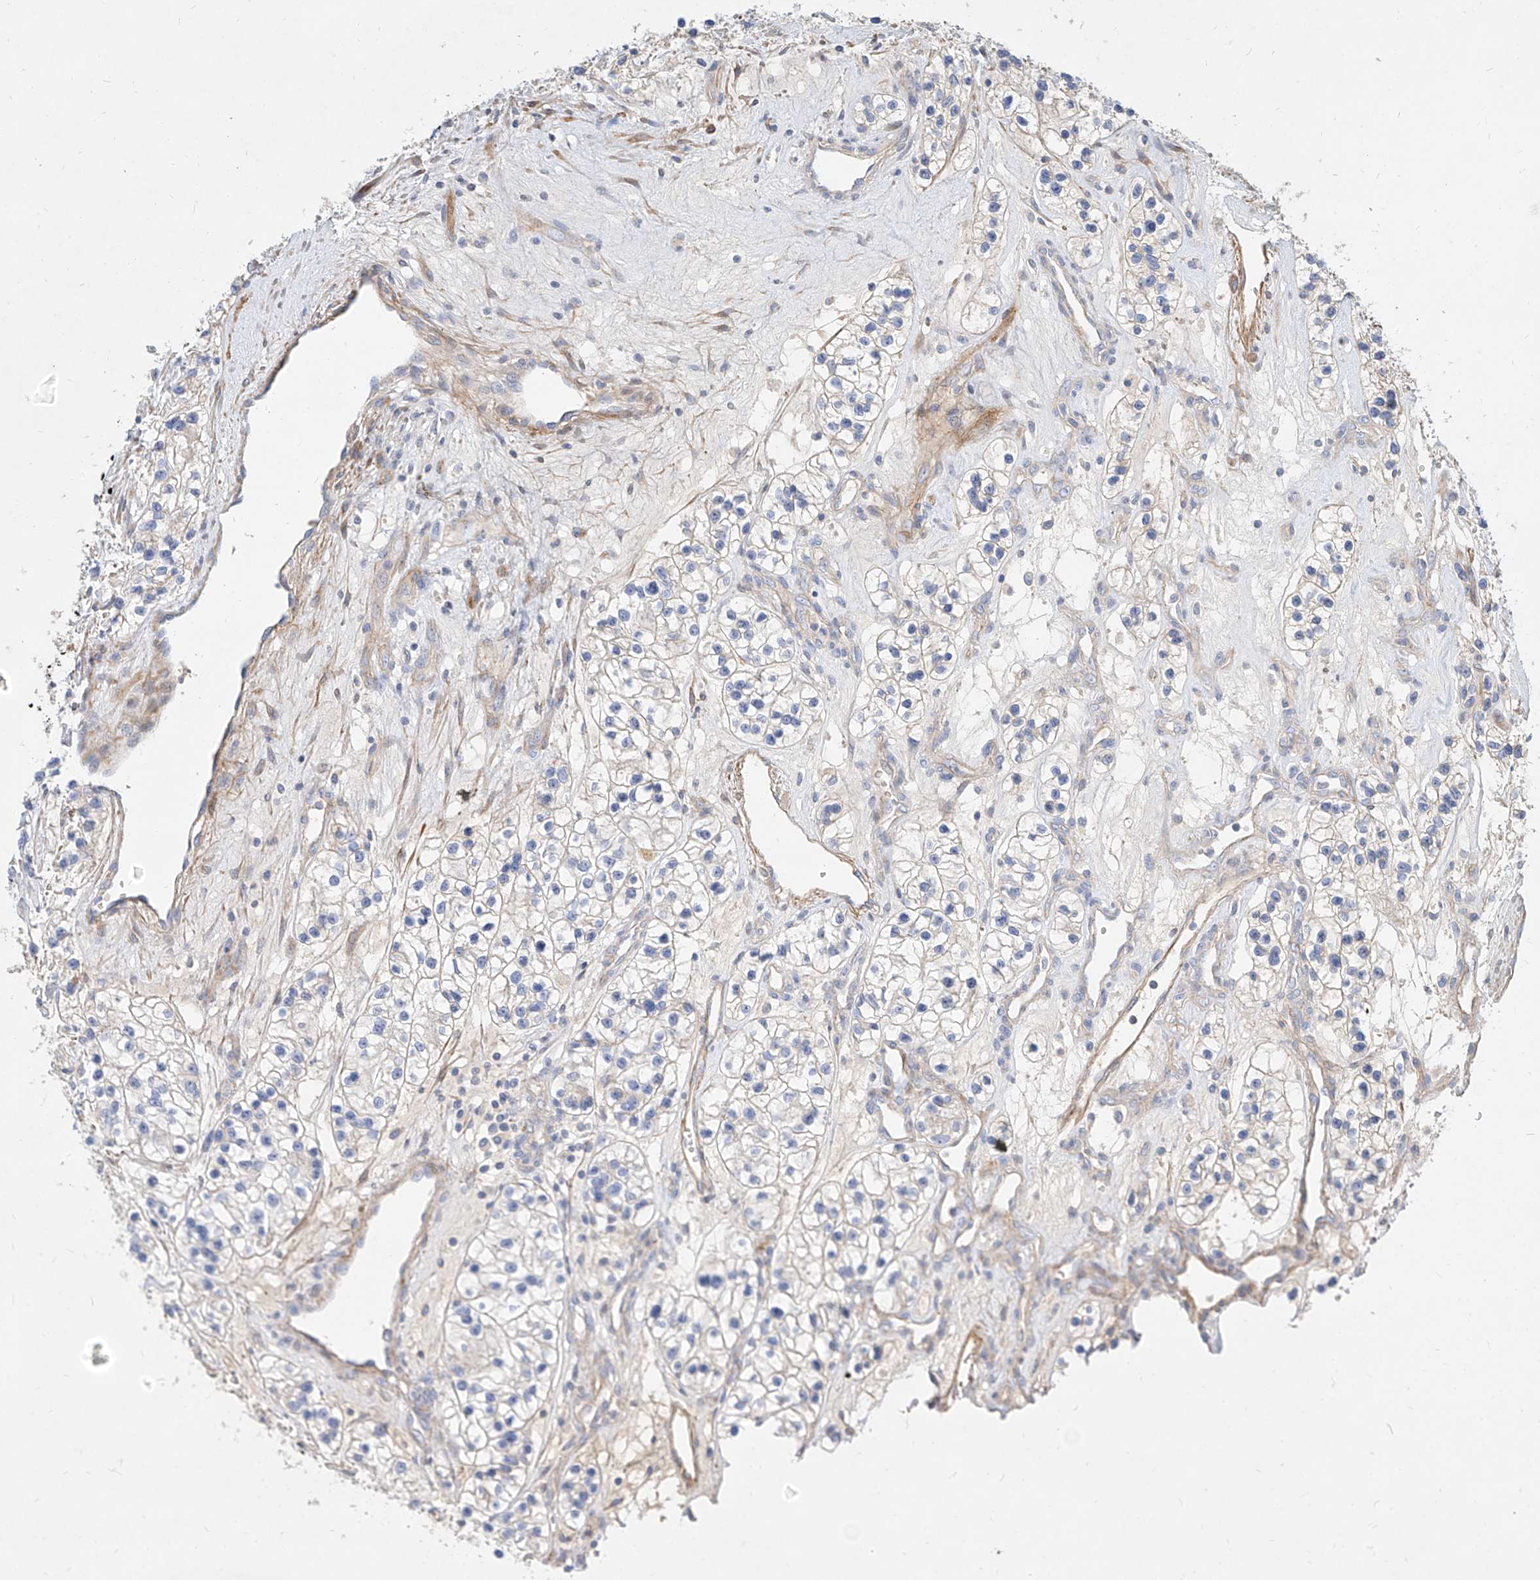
{"staining": {"intensity": "negative", "quantity": "none", "location": "none"}, "tissue": "renal cancer", "cell_type": "Tumor cells", "image_type": "cancer", "snomed": [{"axis": "morphology", "description": "Adenocarcinoma, NOS"}, {"axis": "topography", "description": "Kidney"}], "caption": "High power microscopy photomicrograph of an IHC micrograph of adenocarcinoma (renal), revealing no significant staining in tumor cells.", "gene": "KCNH5", "patient": {"sex": "female", "age": 57}}